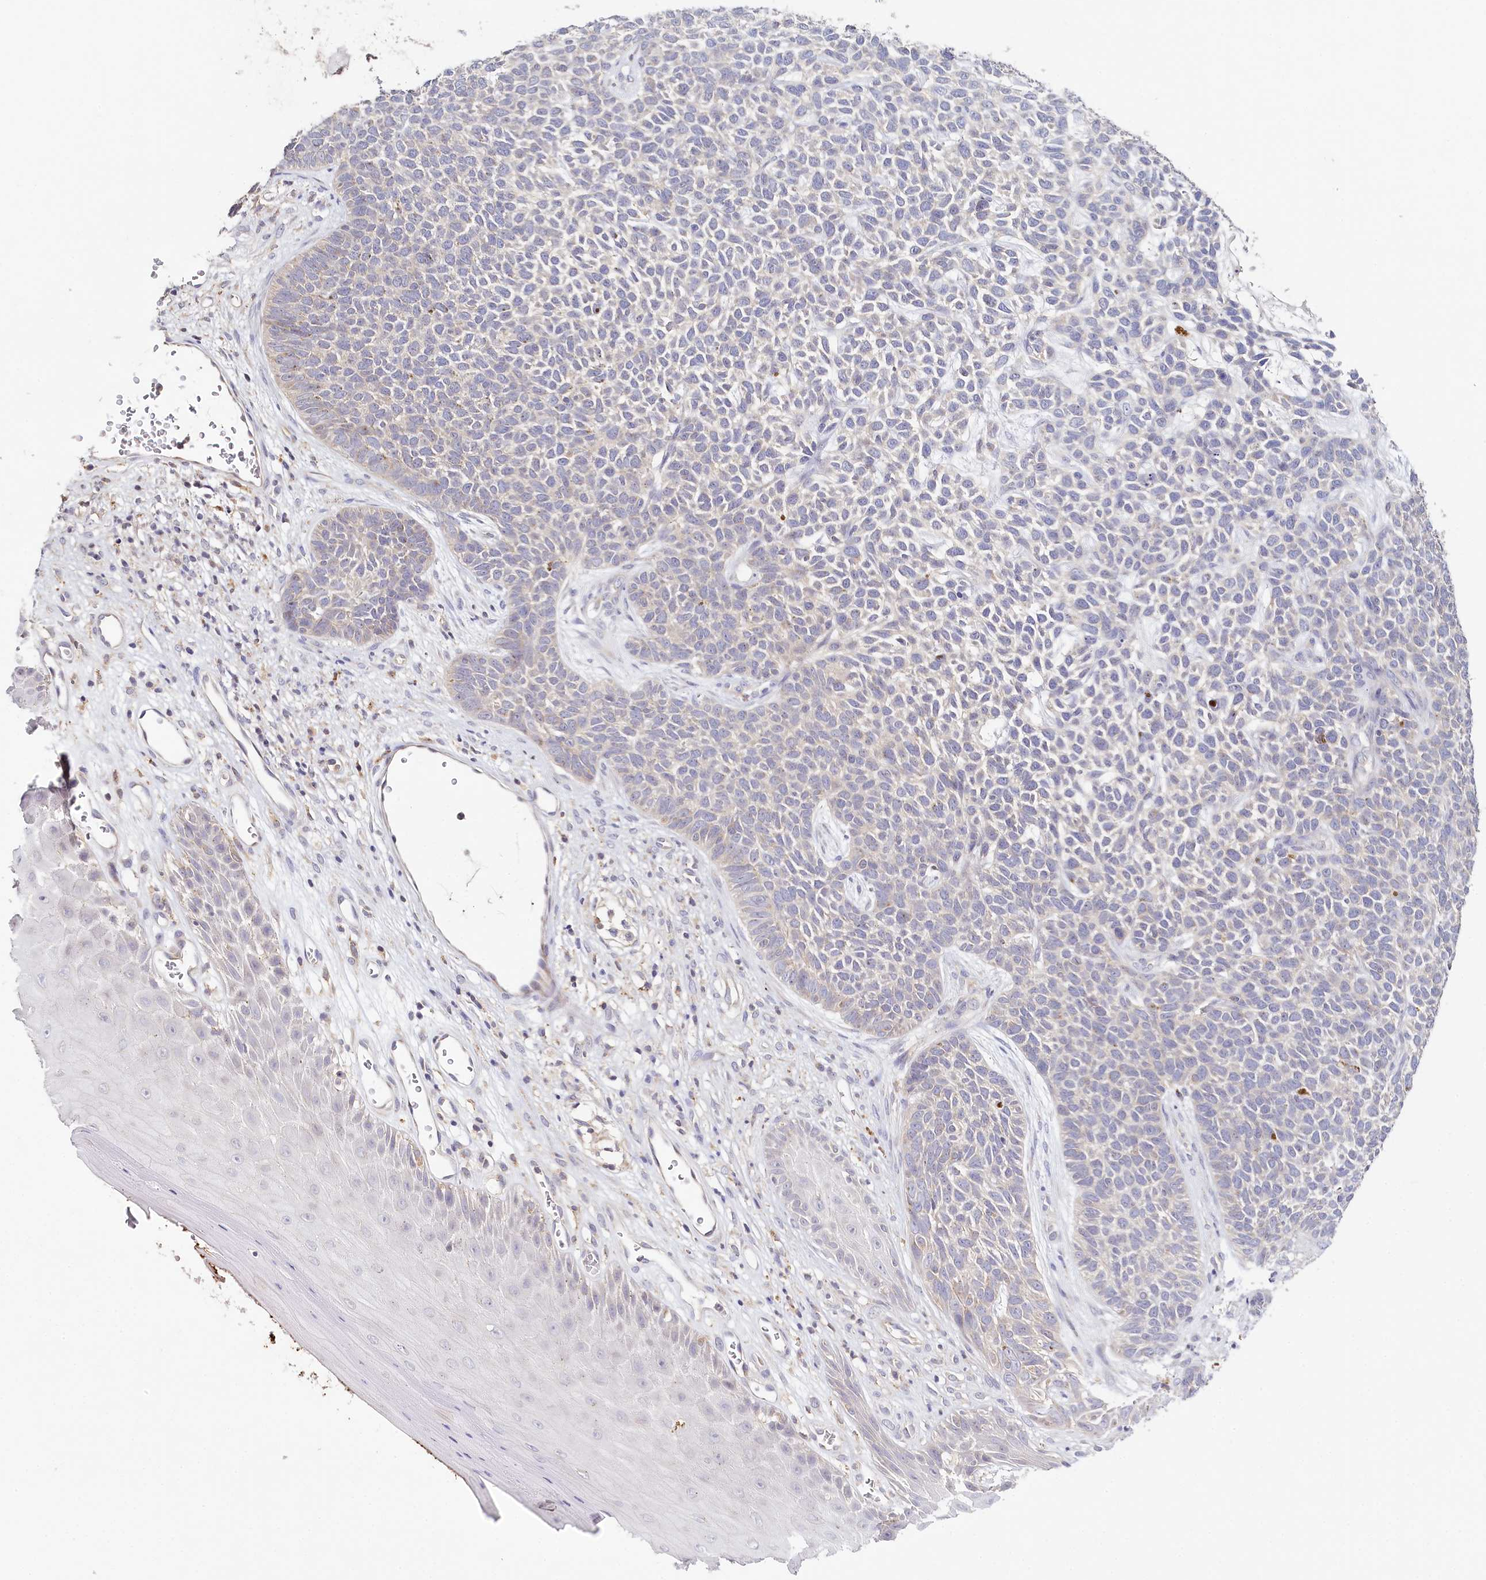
{"staining": {"intensity": "negative", "quantity": "none", "location": "none"}, "tissue": "skin cancer", "cell_type": "Tumor cells", "image_type": "cancer", "snomed": [{"axis": "morphology", "description": "Basal cell carcinoma"}, {"axis": "topography", "description": "Skin"}], "caption": "An IHC image of basal cell carcinoma (skin) is shown. There is no staining in tumor cells of basal cell carcinoma (skin). Brightfield microscopy of immunohistochemistry (IHC) stained with DAB (brown) and hematoxylin (blue), captured at high magnification.", "gene": "DAPK1", "patient": {"sex": "female", "age": 84}}